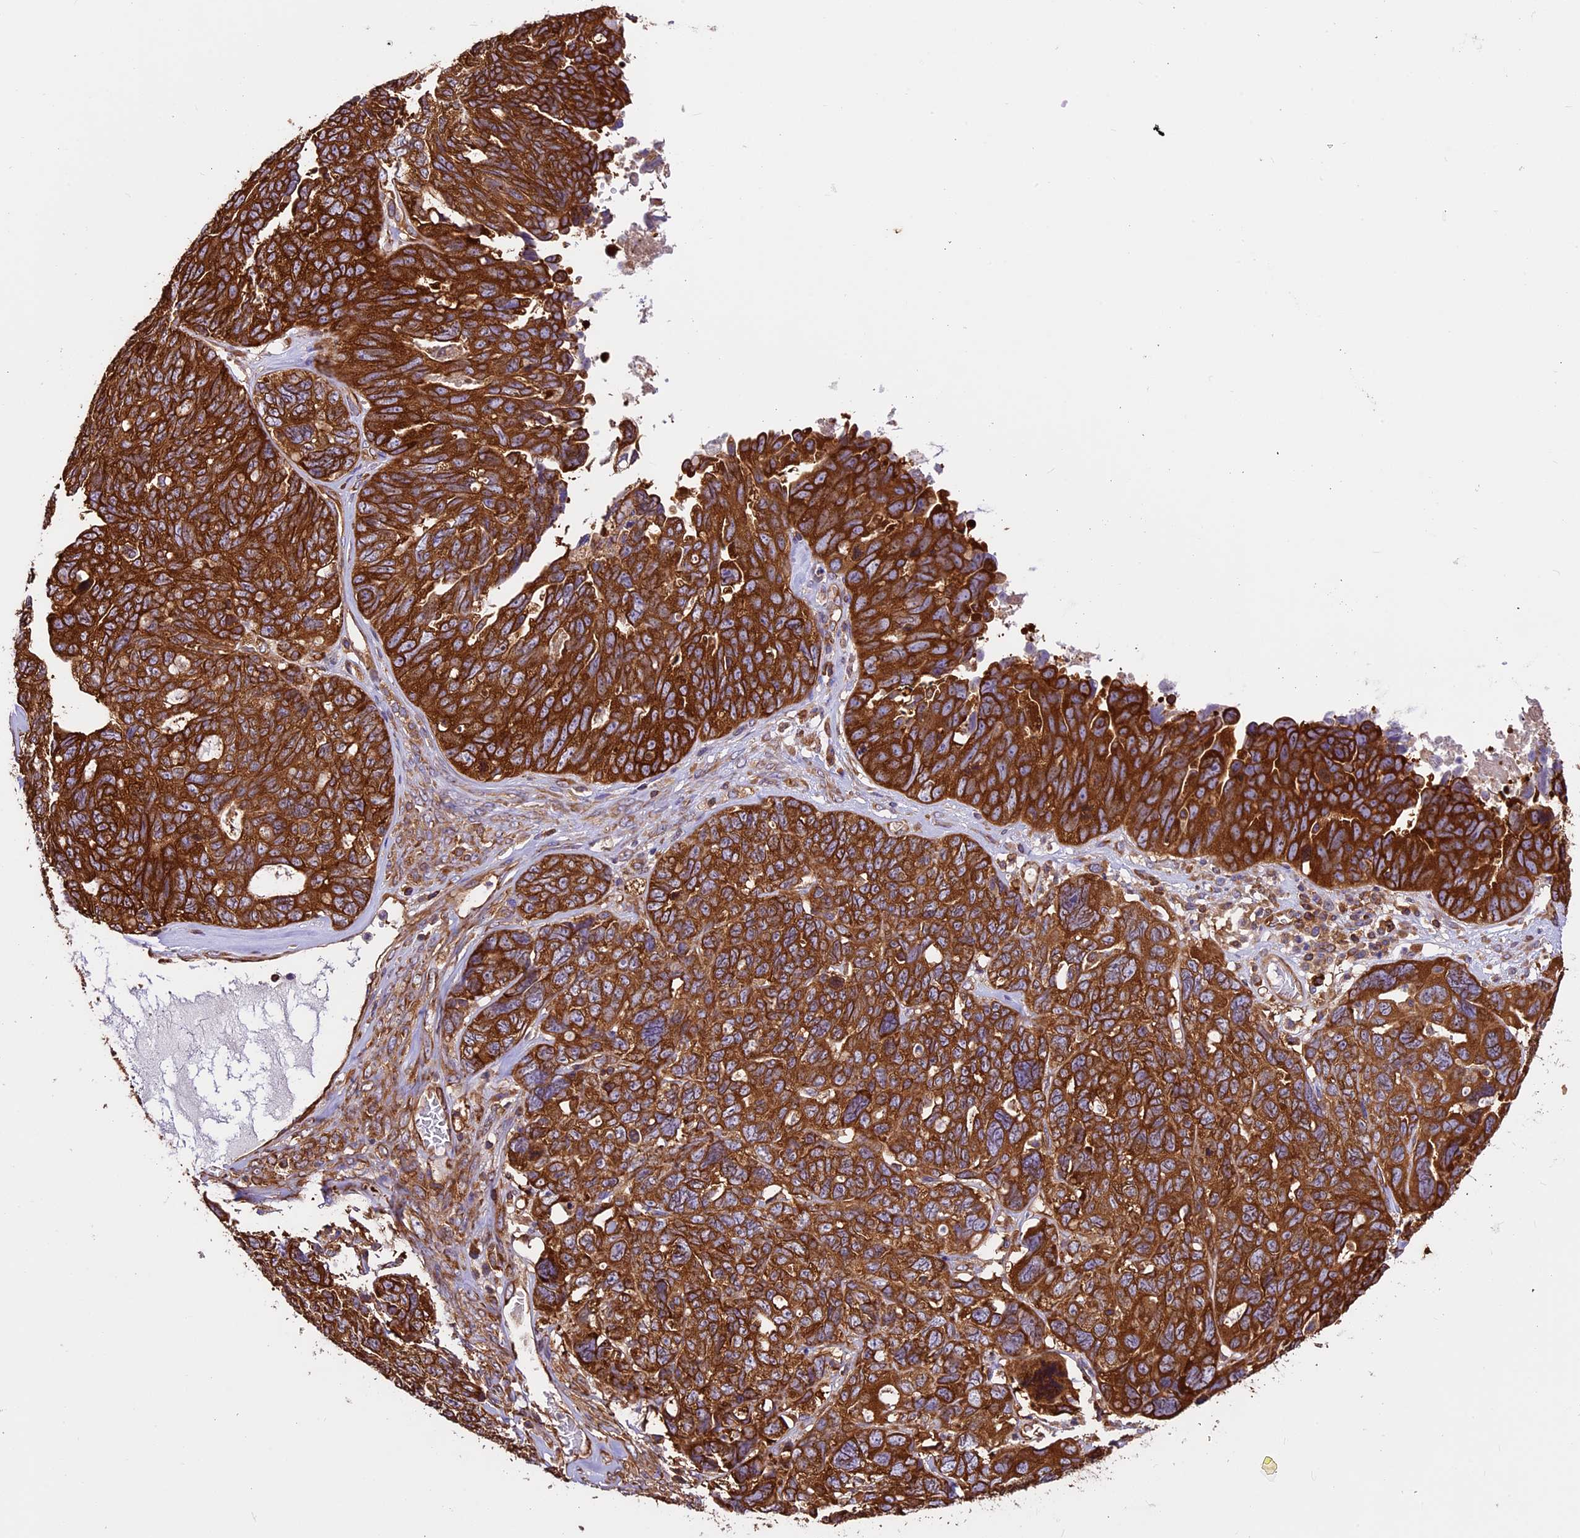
{"staining": {"intensity": "strong", "quantity": ">75%", "location": "cytoplasmic/membranous"}, "tissue": "ovarian cancer", "cell_type": "Tumor cells", "image_type": "cancer", "snomed": [{"axis": "morphology", "description": "Cystadenocarcinoma, serous, NOS"}, {"axis": "topography", "description": "Ovary"}], "caption": "Protein expression analysis of human serous cystadenocarcinoma (ovarian) reveals strong cytoplasmic/membranous staining in about >75% of tumor cells. (IHC, brightfield microscopy, high magnification).", "gene": "KARS1", "patient": {"sex": "female", "age": 79}}